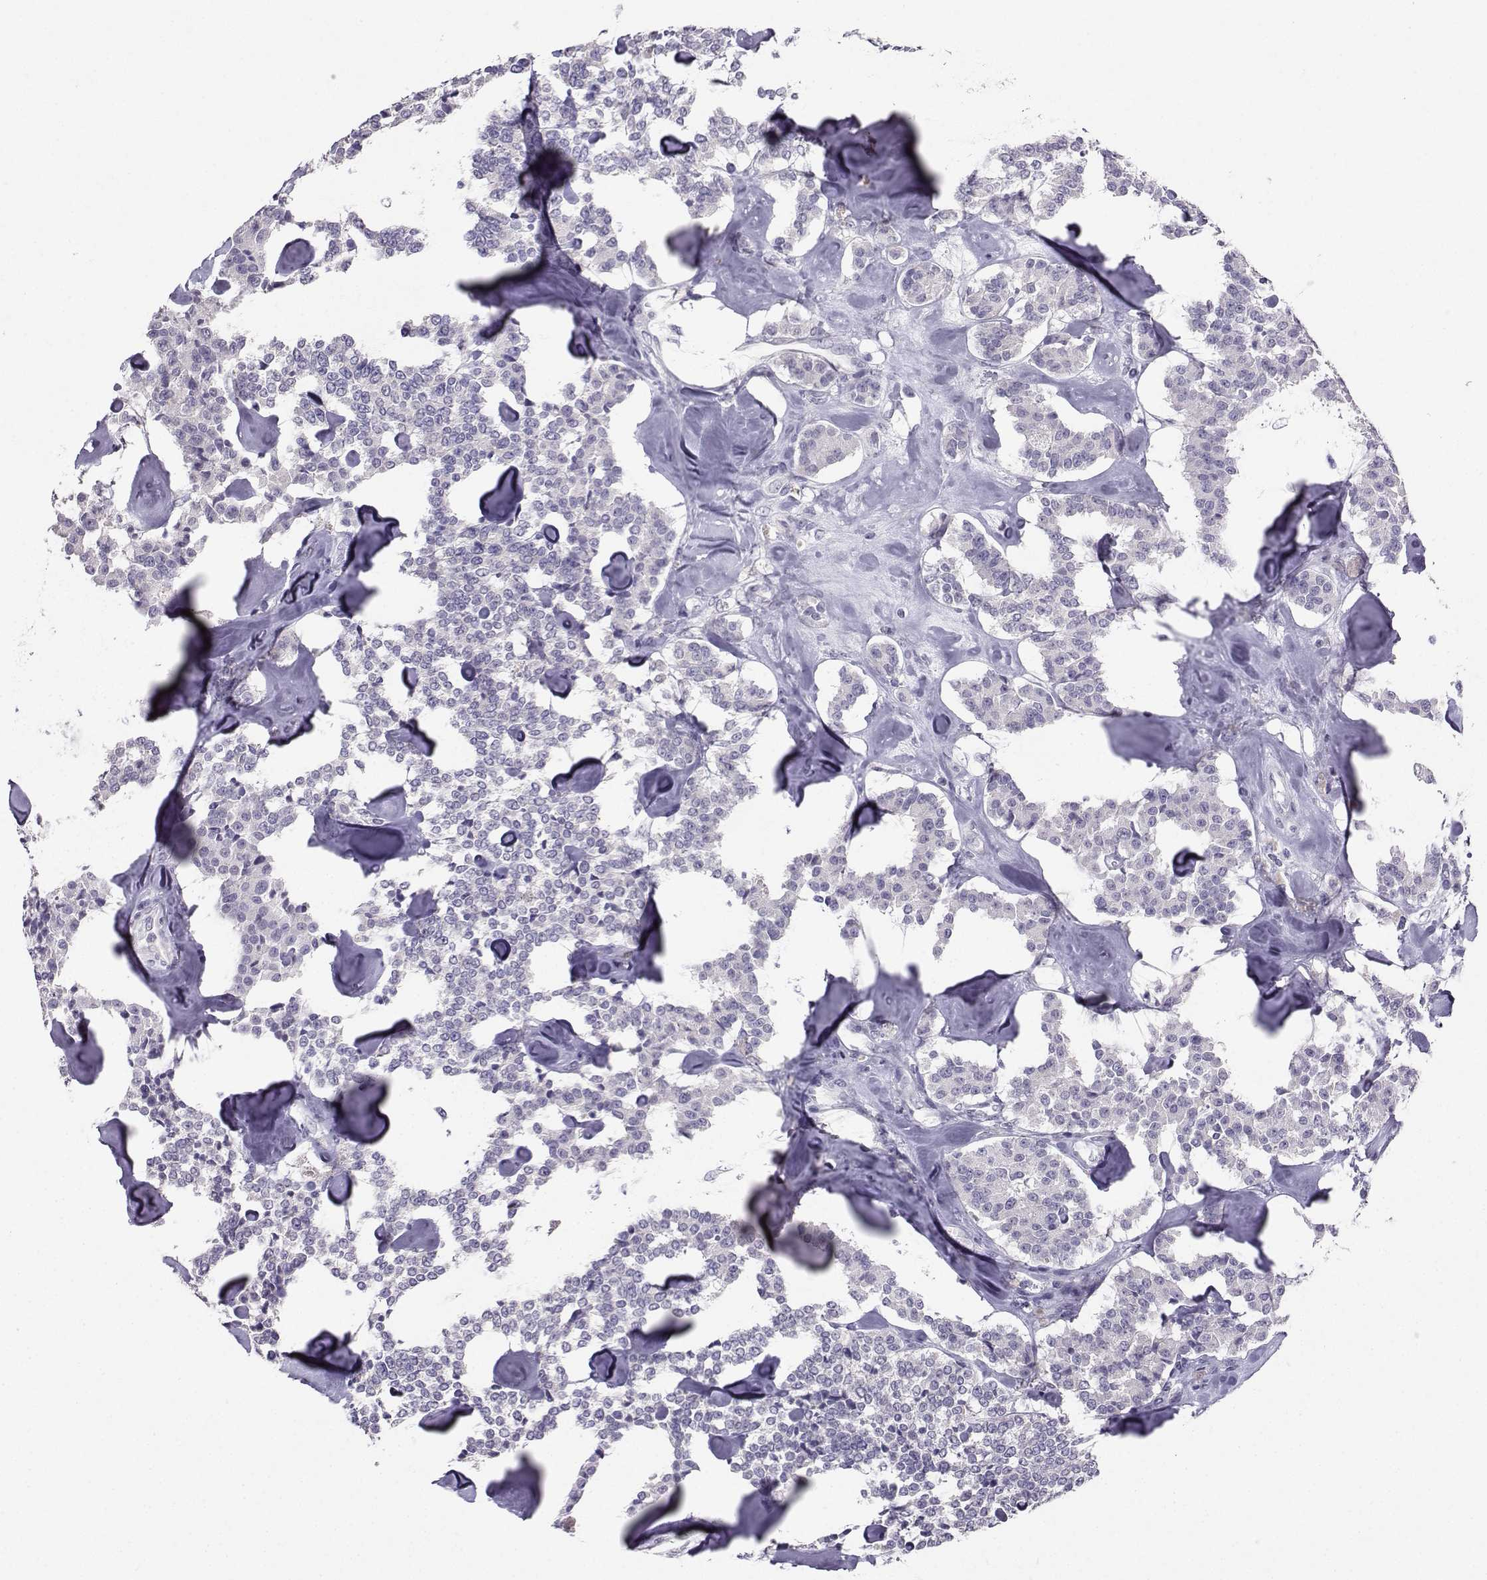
{"staining": {"intensity": "negative", "quantity": "none", "location": "none"}, "tissue": "carcinoid", "cell_type": "Tumor cells", "image_type": "cancer", "snomed": [{"axis": "morphology", "description": "Carcinoid, malignant, NOS"}, {"axis": "topography", "description": "Pancreas"}], "caption": "This micrograph is of carcinoid stained with IHC to label a protein in brown with the nuclei are counter-stained blue. There is no staining in tumor cells.", "gene": "CARTPT", "patient": {"sex": "male", "age": 41}}